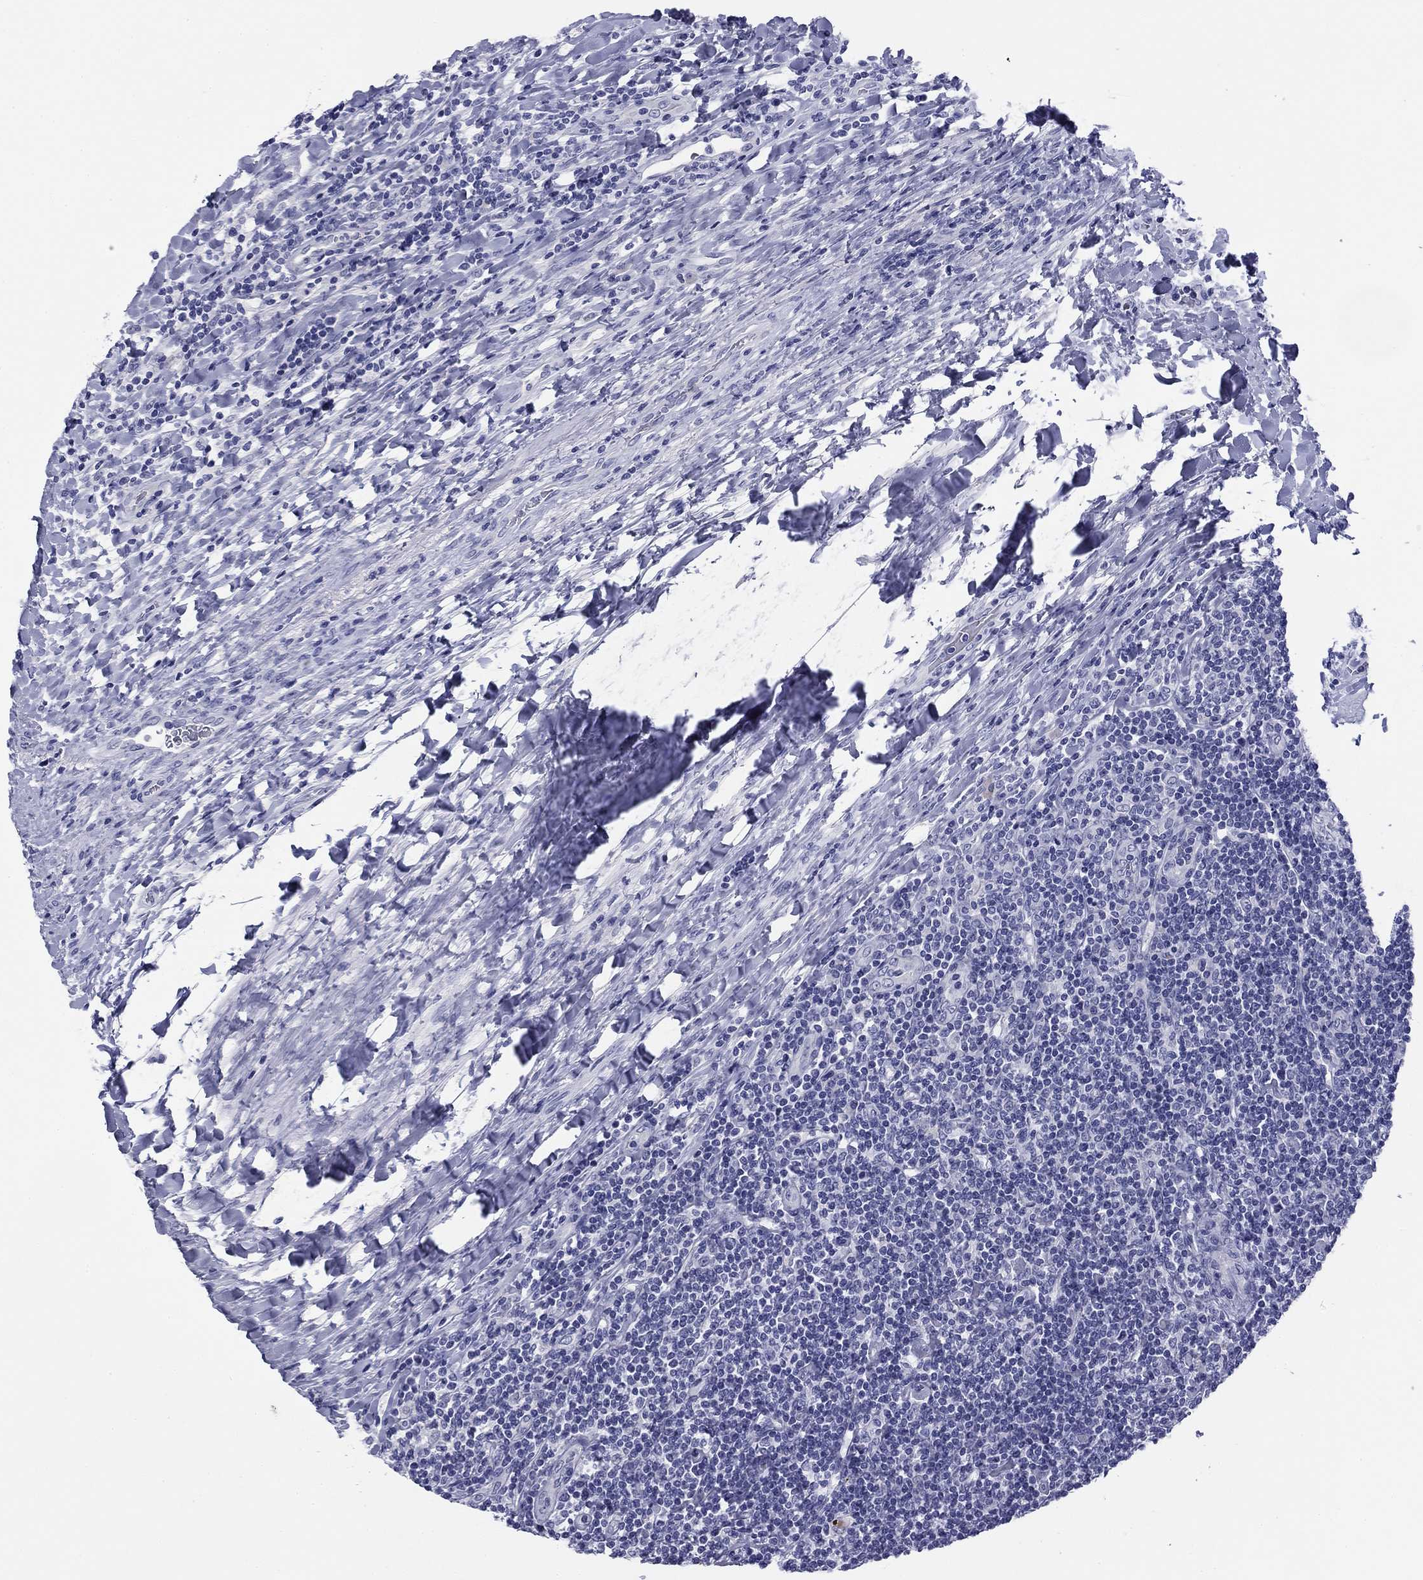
{"staining": {"intensity": "negative", "quantity": "none", "location": "none"}, "tissue": "lymphoma", "cell_type": "Tumor cells", "image_type": "cancer", "snomed": [{"axis": "morphology", "description": "Hodgkin's disease, NOS"}, {"axis": "topography", "description": "Lymph node"}], "caption": "This is an IHC photomicrograph of human Hodgkin's disease. There is no expression in tumor cells.", "gene": "ABCC2", "patient": {"sex": "male", "age": 40}}